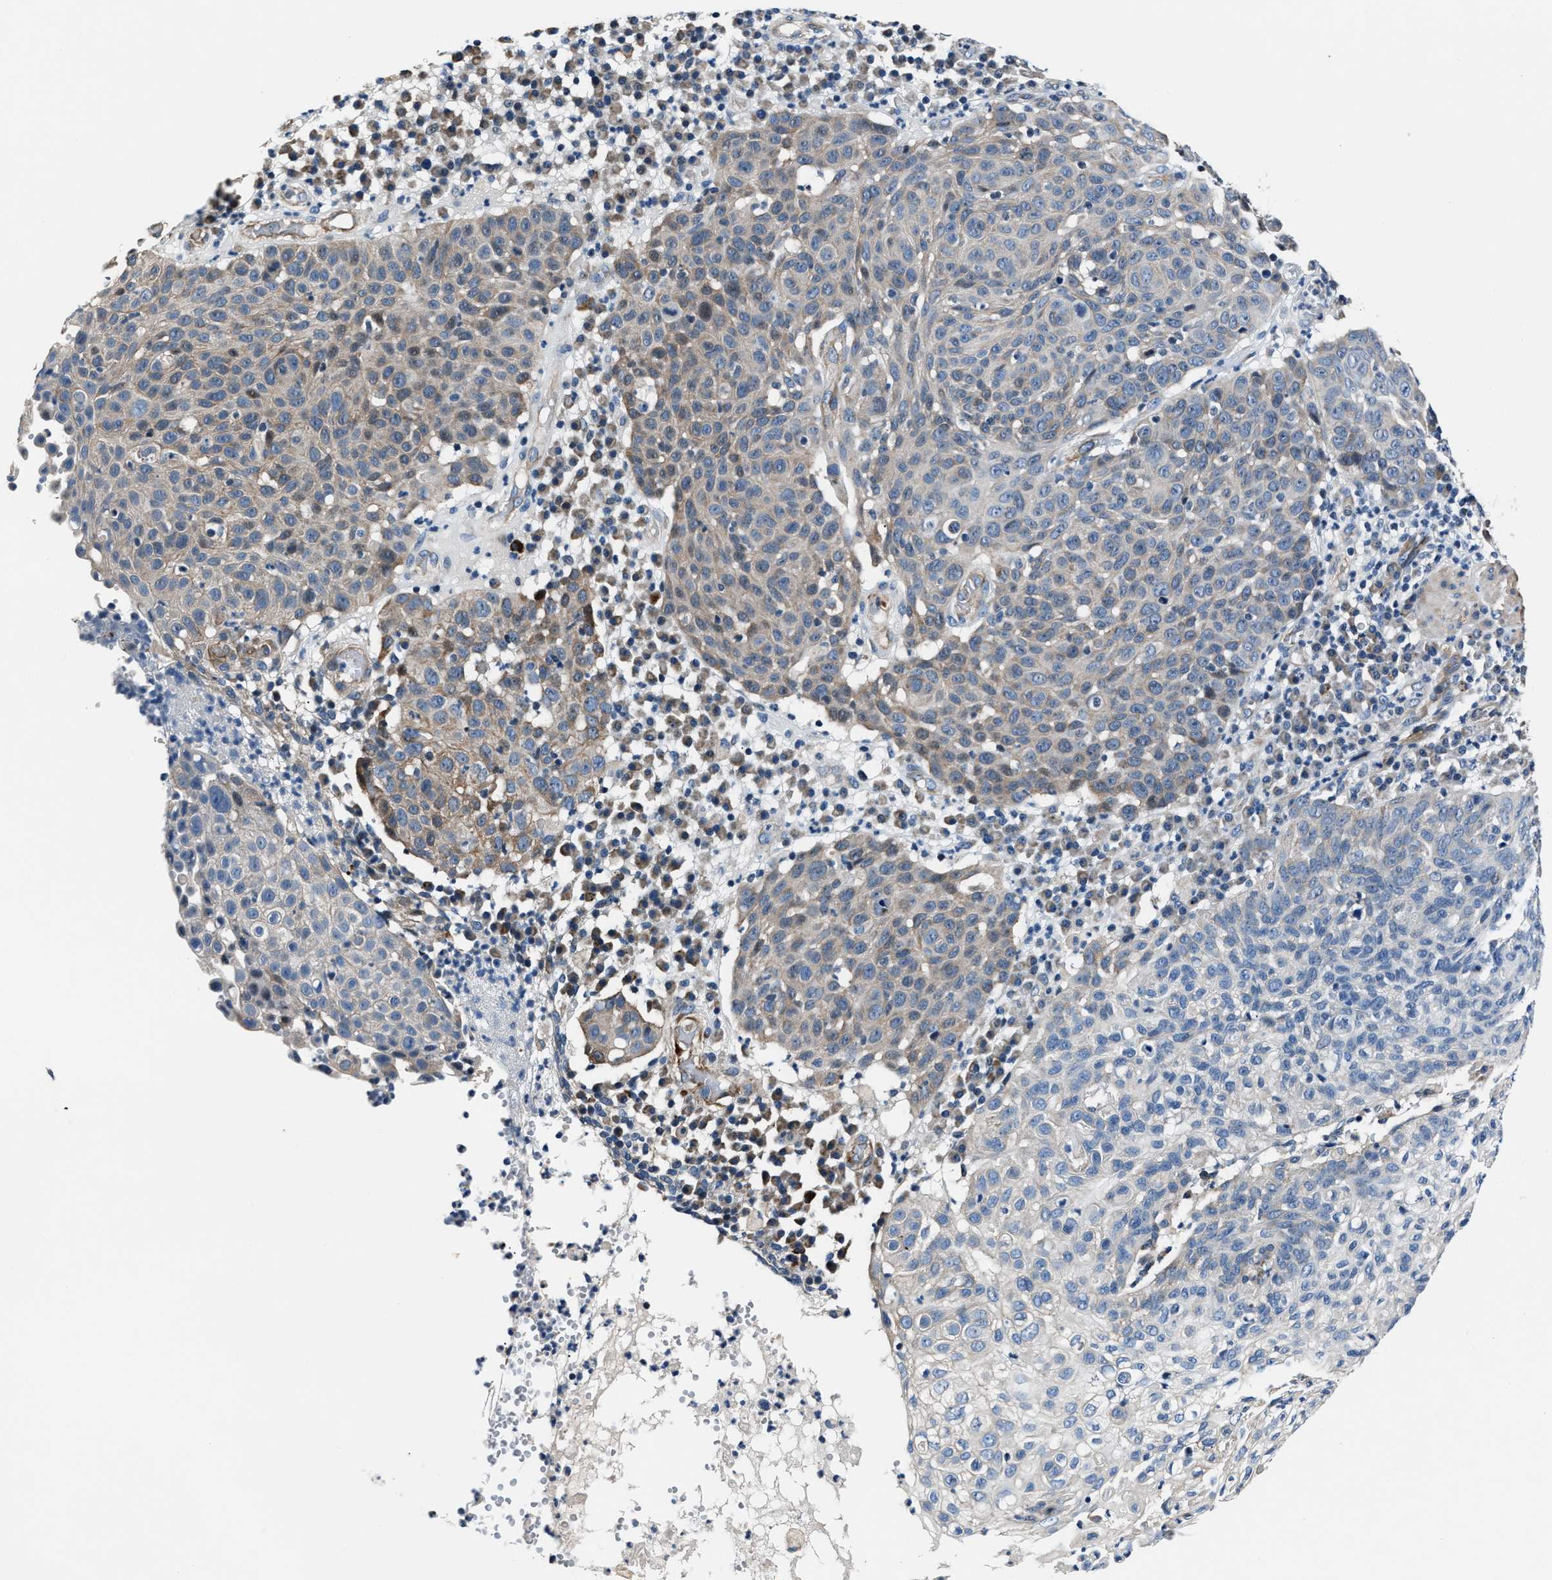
{"staining": {"intensity": "negative", "quantity": "none", "location": "none"}, "tissue": "skin cancer", "cell_type": "Tumor cells", "image_type": "cancer", "snomed": [{"axis": "morphology", "description": "Squamous cell carcinoma in situ, NOS"}, {"axis": "morphology", "description": "Squamous cell carcinoma, NOS"}, {"axis": "topography", "description": "Skin"}], "caption": "High power microscopy histopathology image of an immunohistochemistry photomicrograph of skin cancer, revealing no significant expression in tumor cells. (DAB IHC visualized using brightfield microscopy, high magnification).", "gene": "MPDZ", "patient": {"sex": "male", "age": 93}}